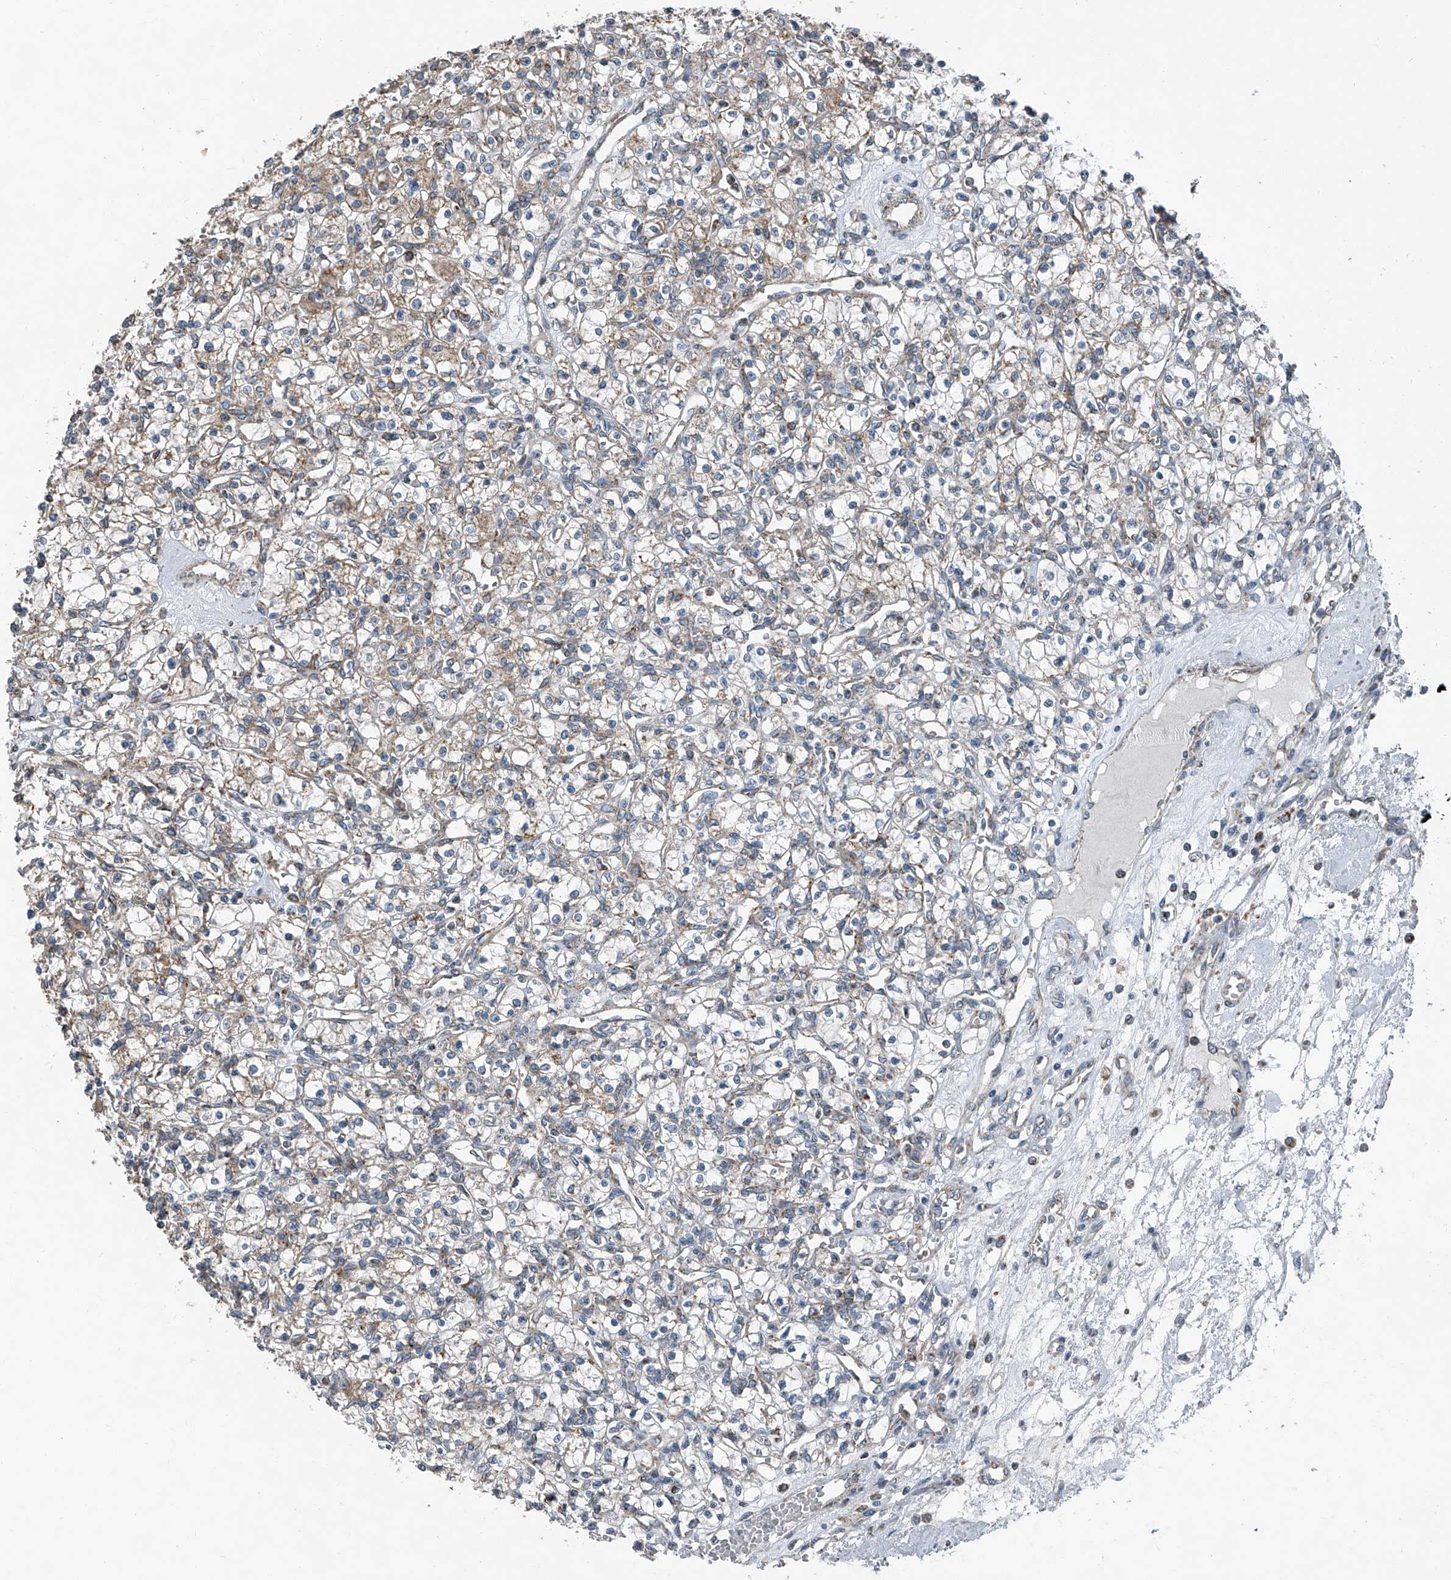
{"staining": {"intensity": "weak", "quantity": ">75%", "location": "cytoplasmic/membranous"}, "tissue": "renal cancer", "cell_type": "Tumor cells", "image_type": "cancer", "snomed": [{"axis": "morphology", "description": "Adenocarcinoma, NOS"}, {"axis": "topography", "description": "Kidney"}], "caption": "A photomicrograph of renal cancer stained for a protein exhibits weak cytoplasmic/membranous brown staining in tumor cells.", "gene": "CHRNA7", "patient": {"sex": "female", "age": 59}}